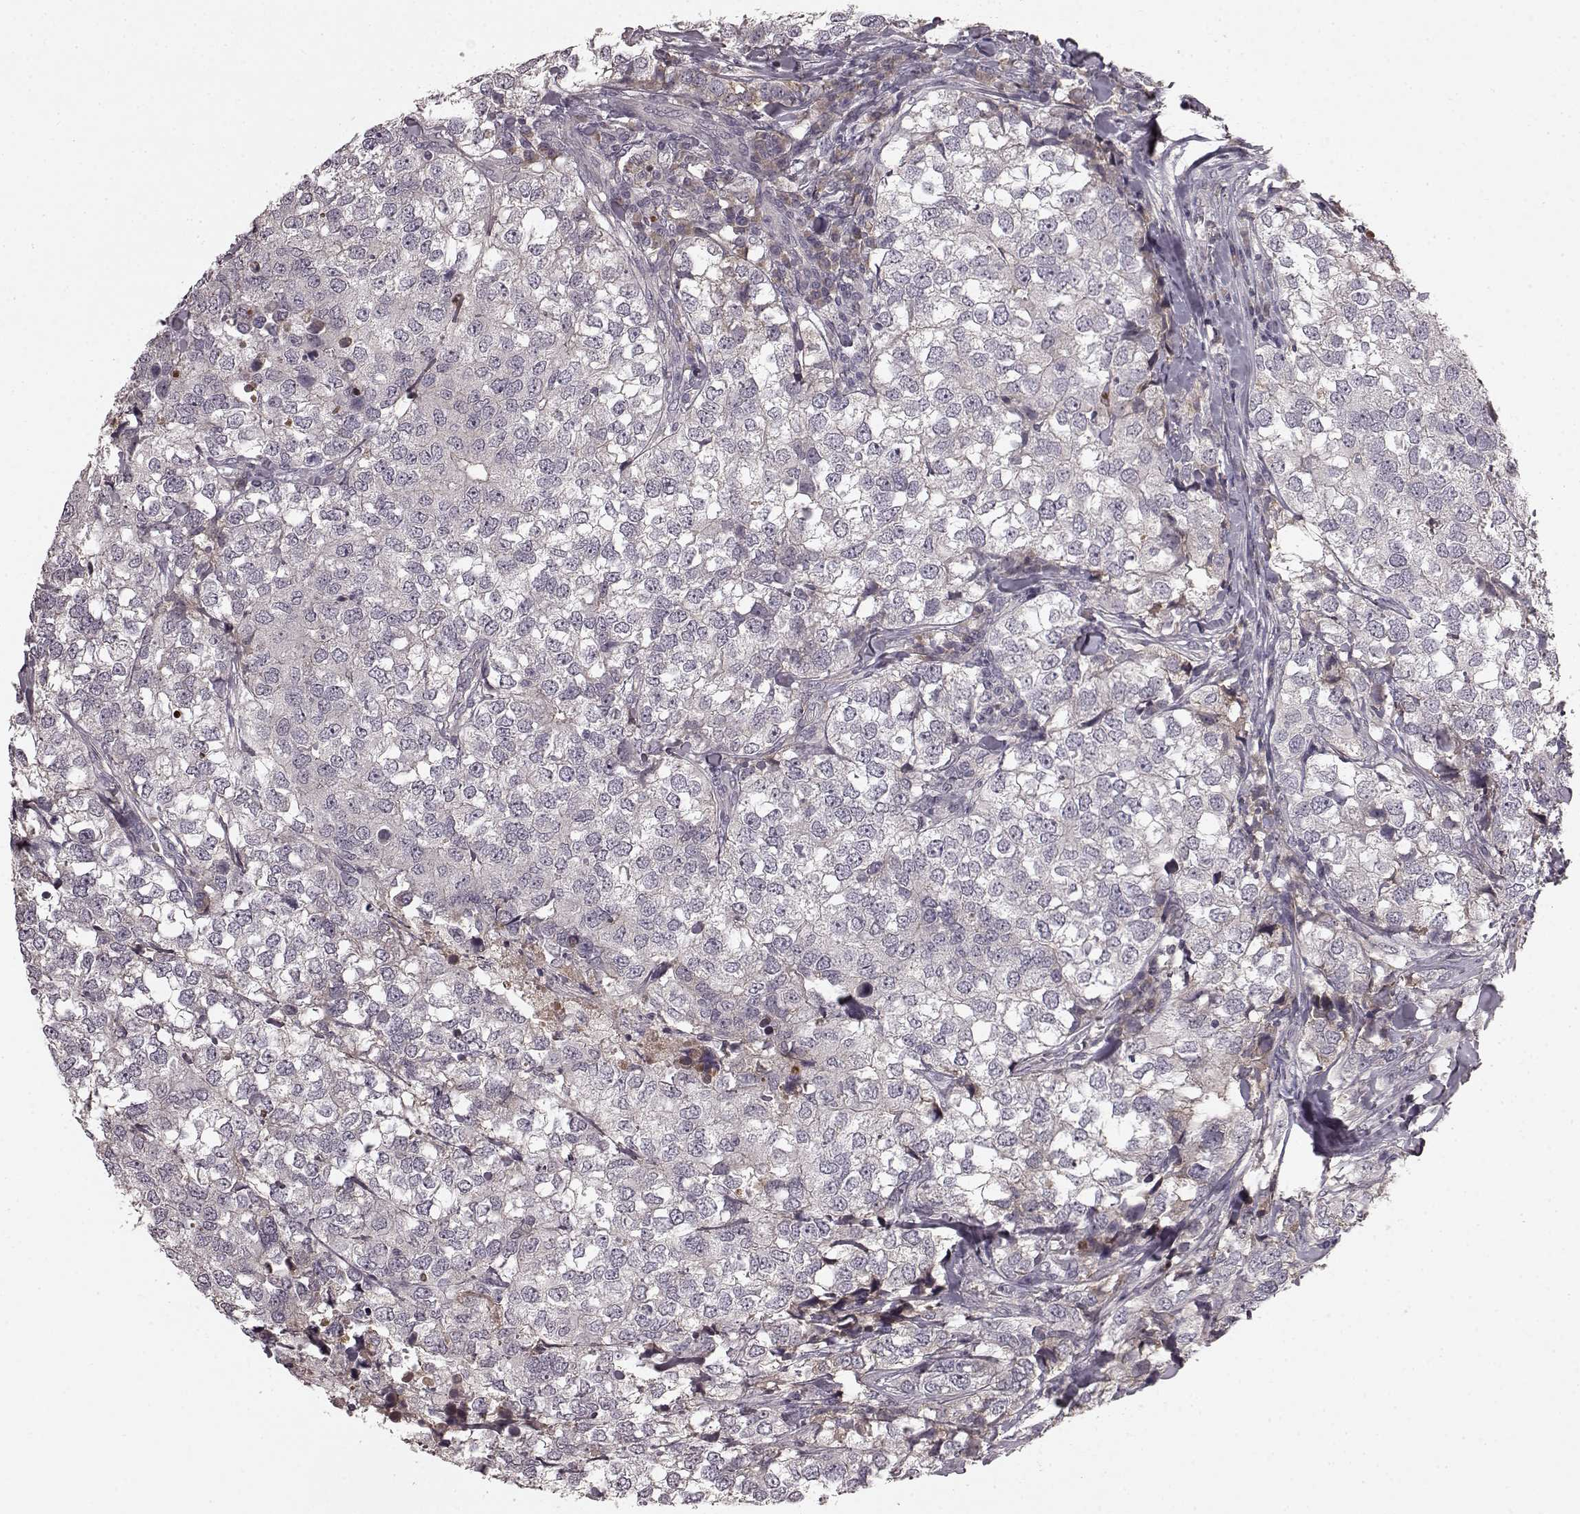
{"staining": {"intensity": "negative", "quantity": "none", "location": "none"}, "tissue": "breast cancer", "cell_type": "Tumor cells", "image_type": "cancer", "snomed": [{"axis": "morphology", "description": "Duct carcinoma"}, {"axis": "topography", "description": "Breast"}], "caption": "A high-resolution image shows IHC staining of invasive ductal carcinoma (breast), which reveals no significant expression in tumor cells.", "gene": "SLC22A18", "patient": {"sex": "female", "age": 30}}